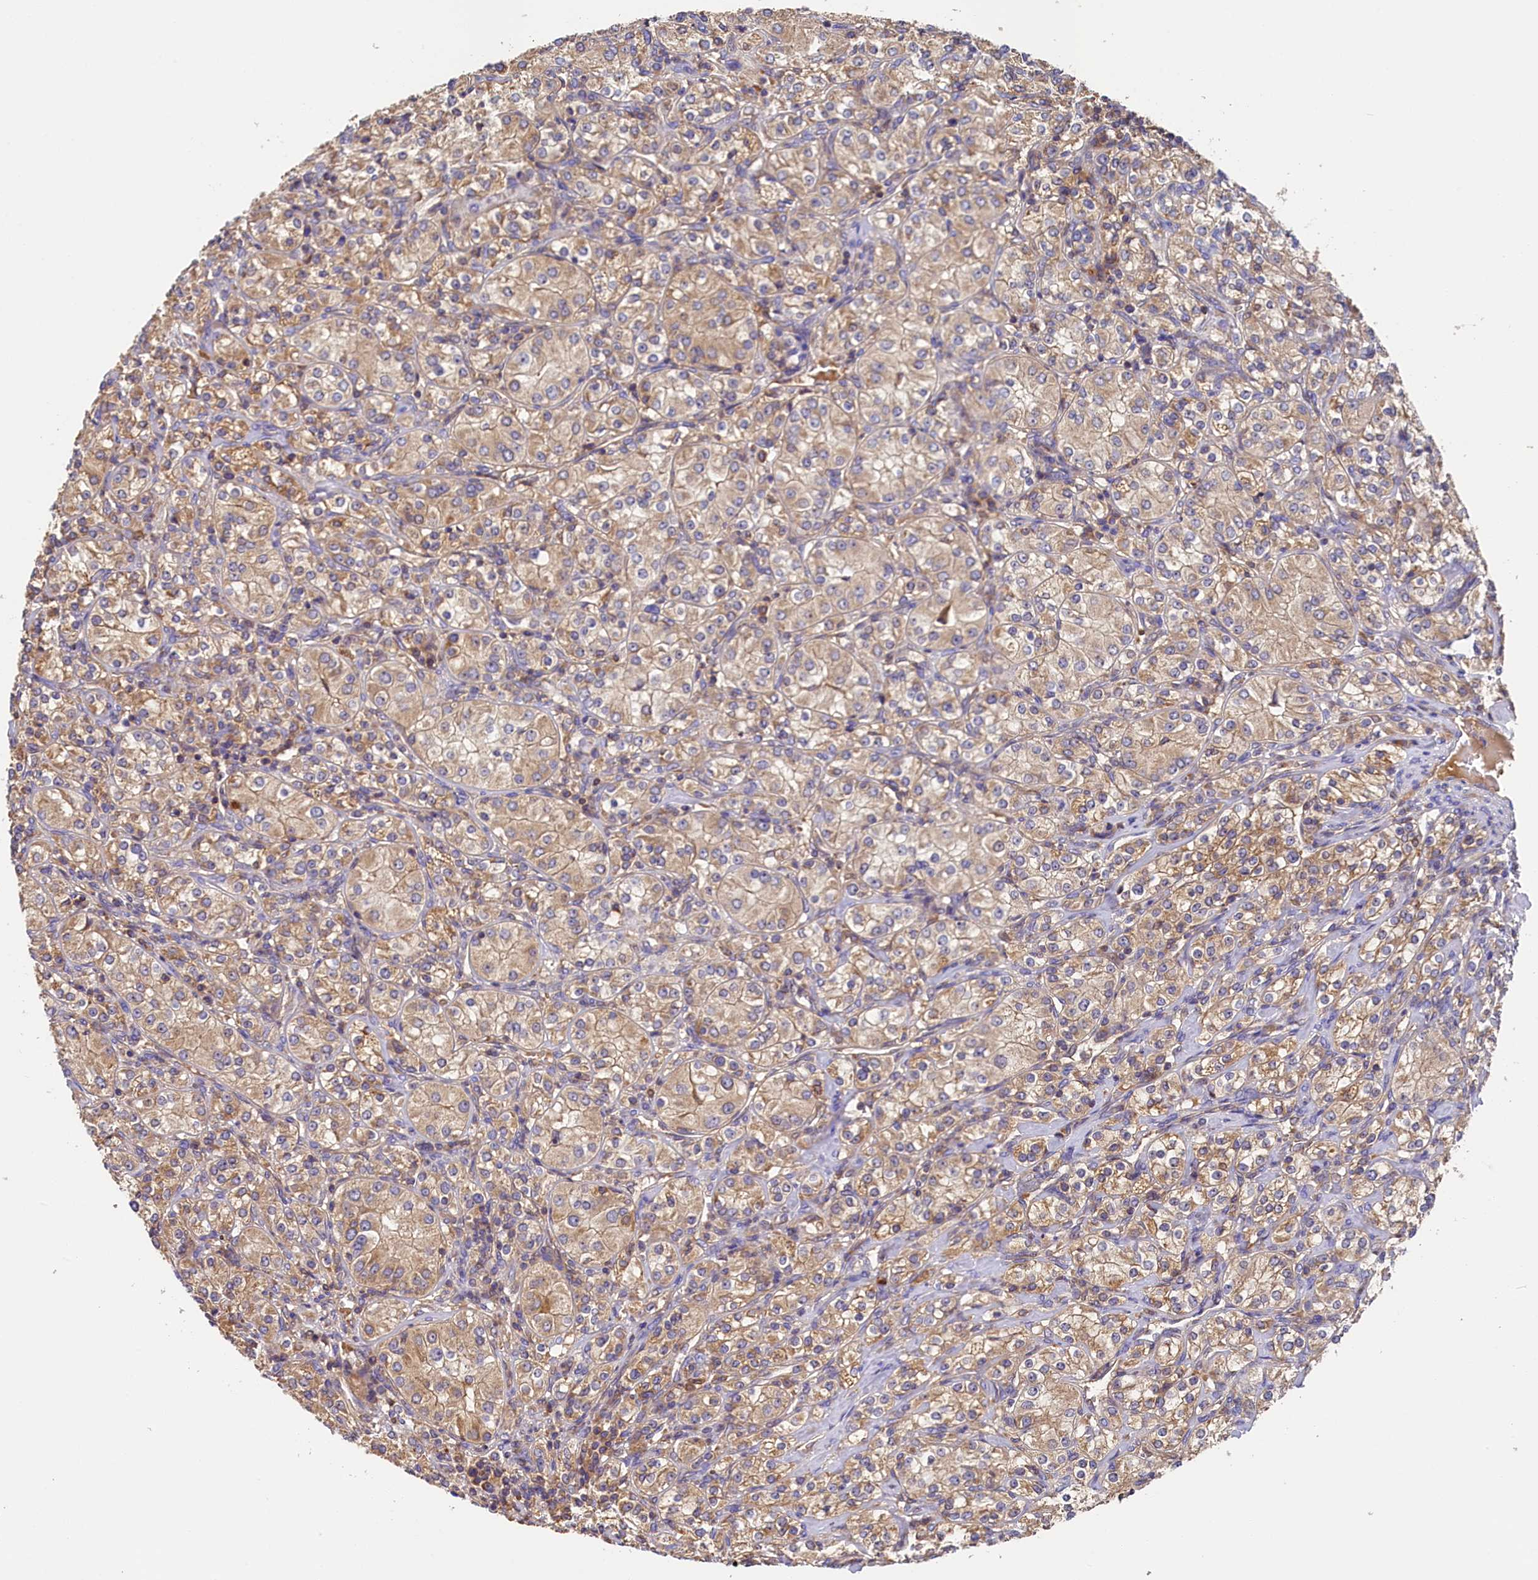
{"staining": {"intensity": "weak", "quantity": ">75%", "location": "cytoplasmic/membranous"}, "tissue": "renal cancer", "cell_type": "Tumor cells", "image_type": "cancer", "snomed": [{"axis": "morphology", "description": "Adenocarcinoma, NOS"}, {"axis": "topography", "description": "Kidney"}], "caption": "This photomicrograph exhibits IHC staining of renal cancer (adenocarcinoma), with low weak cytoplasmic/membranous positivity in about >75% of tumor cells.", "gene": "SEC31B", "patient": {"sex": "male", "age": 77}}